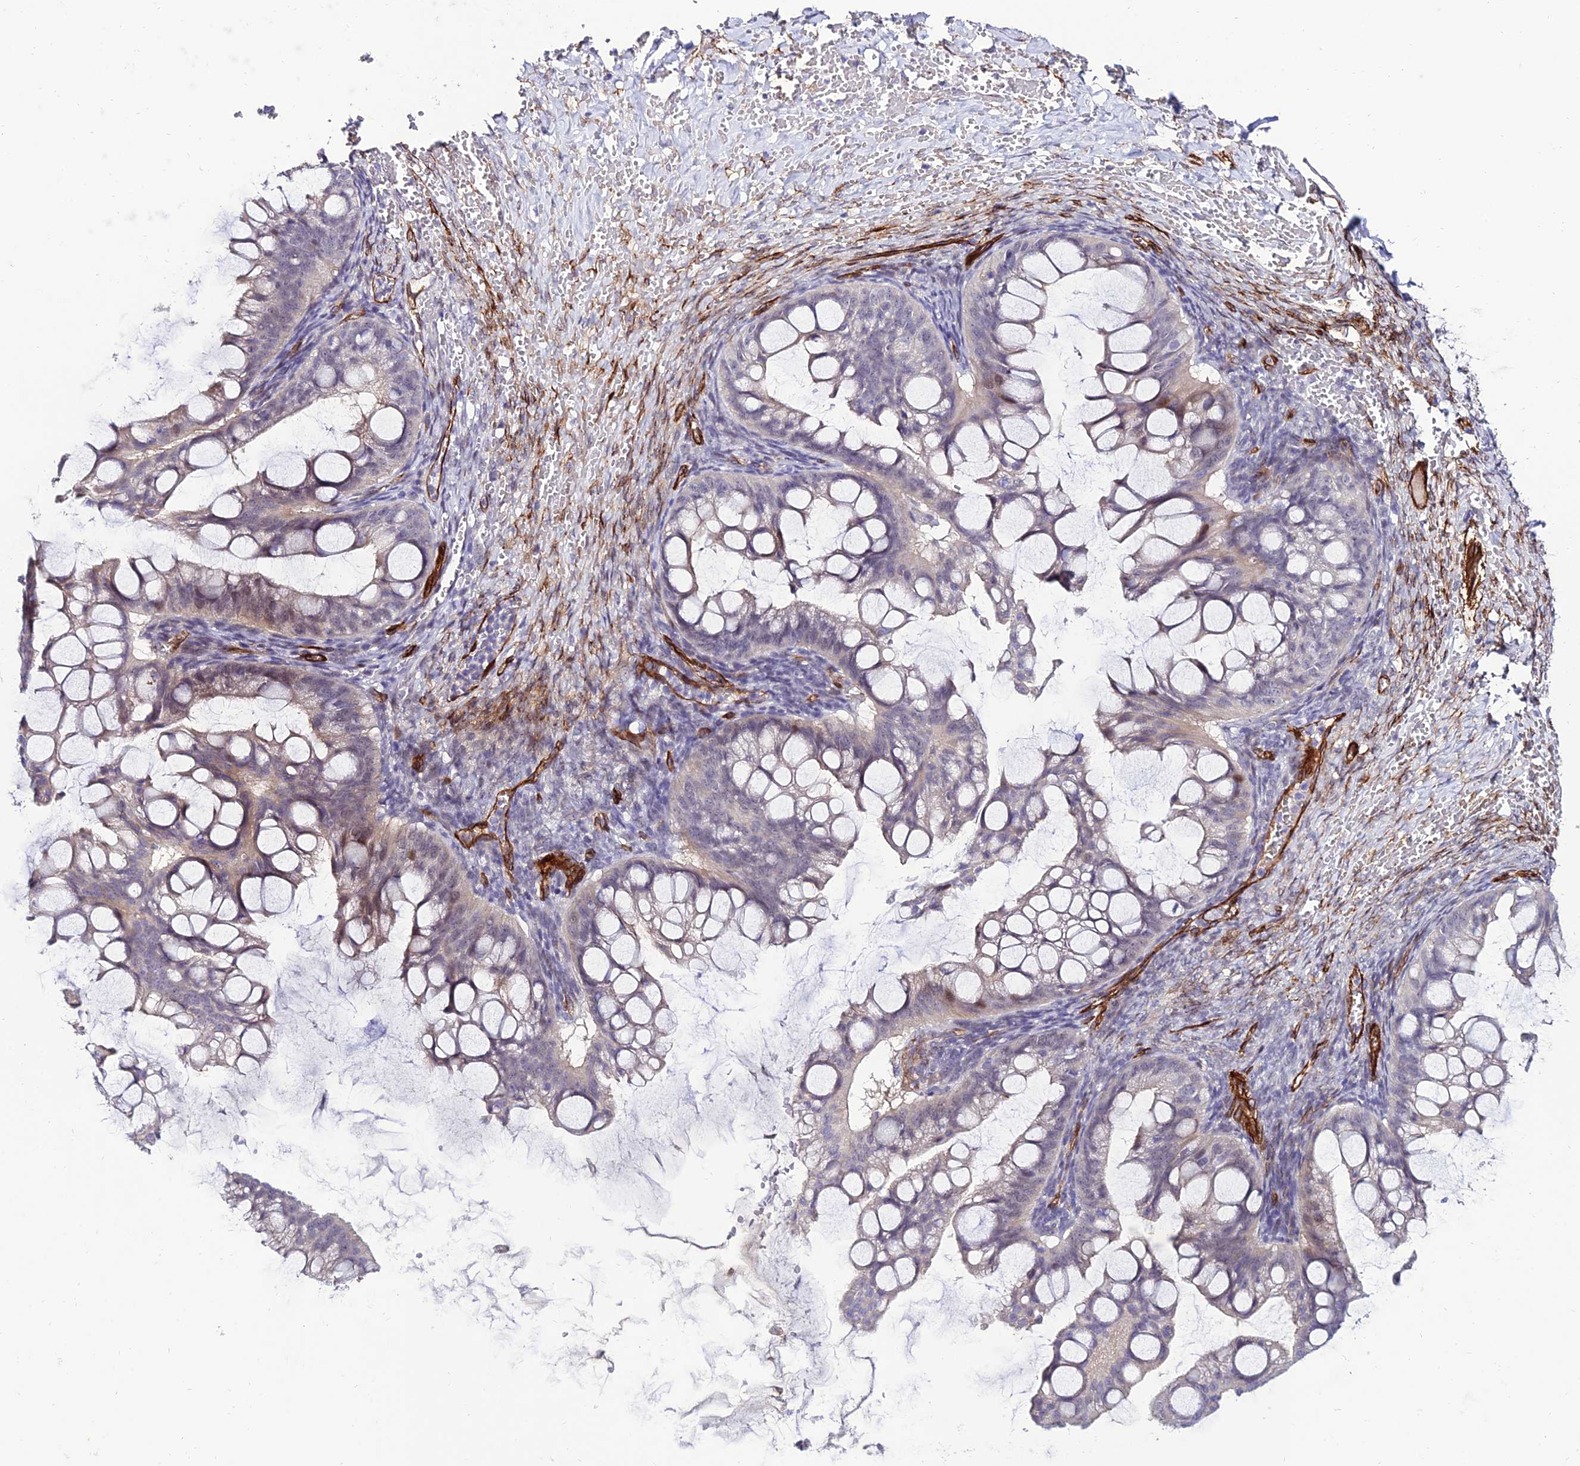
{"staining": {"intensity": "weak", "quantity": "<25%", "location": "nuclear"}, "tissue": "ovarian cancer", "cell_type": "Tumor cells", "image_type": "cancer", "snomed": [{"axis": "morphology", "description": "Cystadenocarcinoma, mucinous, NOS"}, {"axis": "topography", "description": "Ovary"}], "caption": "Immunohistochemistry of human mucinous cystadenocarcinoma (ovarian) displays no positivity in tumor cells. (DAB IHC, high magnification).", "gene": "ALDH3B2", "patient": {"sex": "female", "age": 73}}